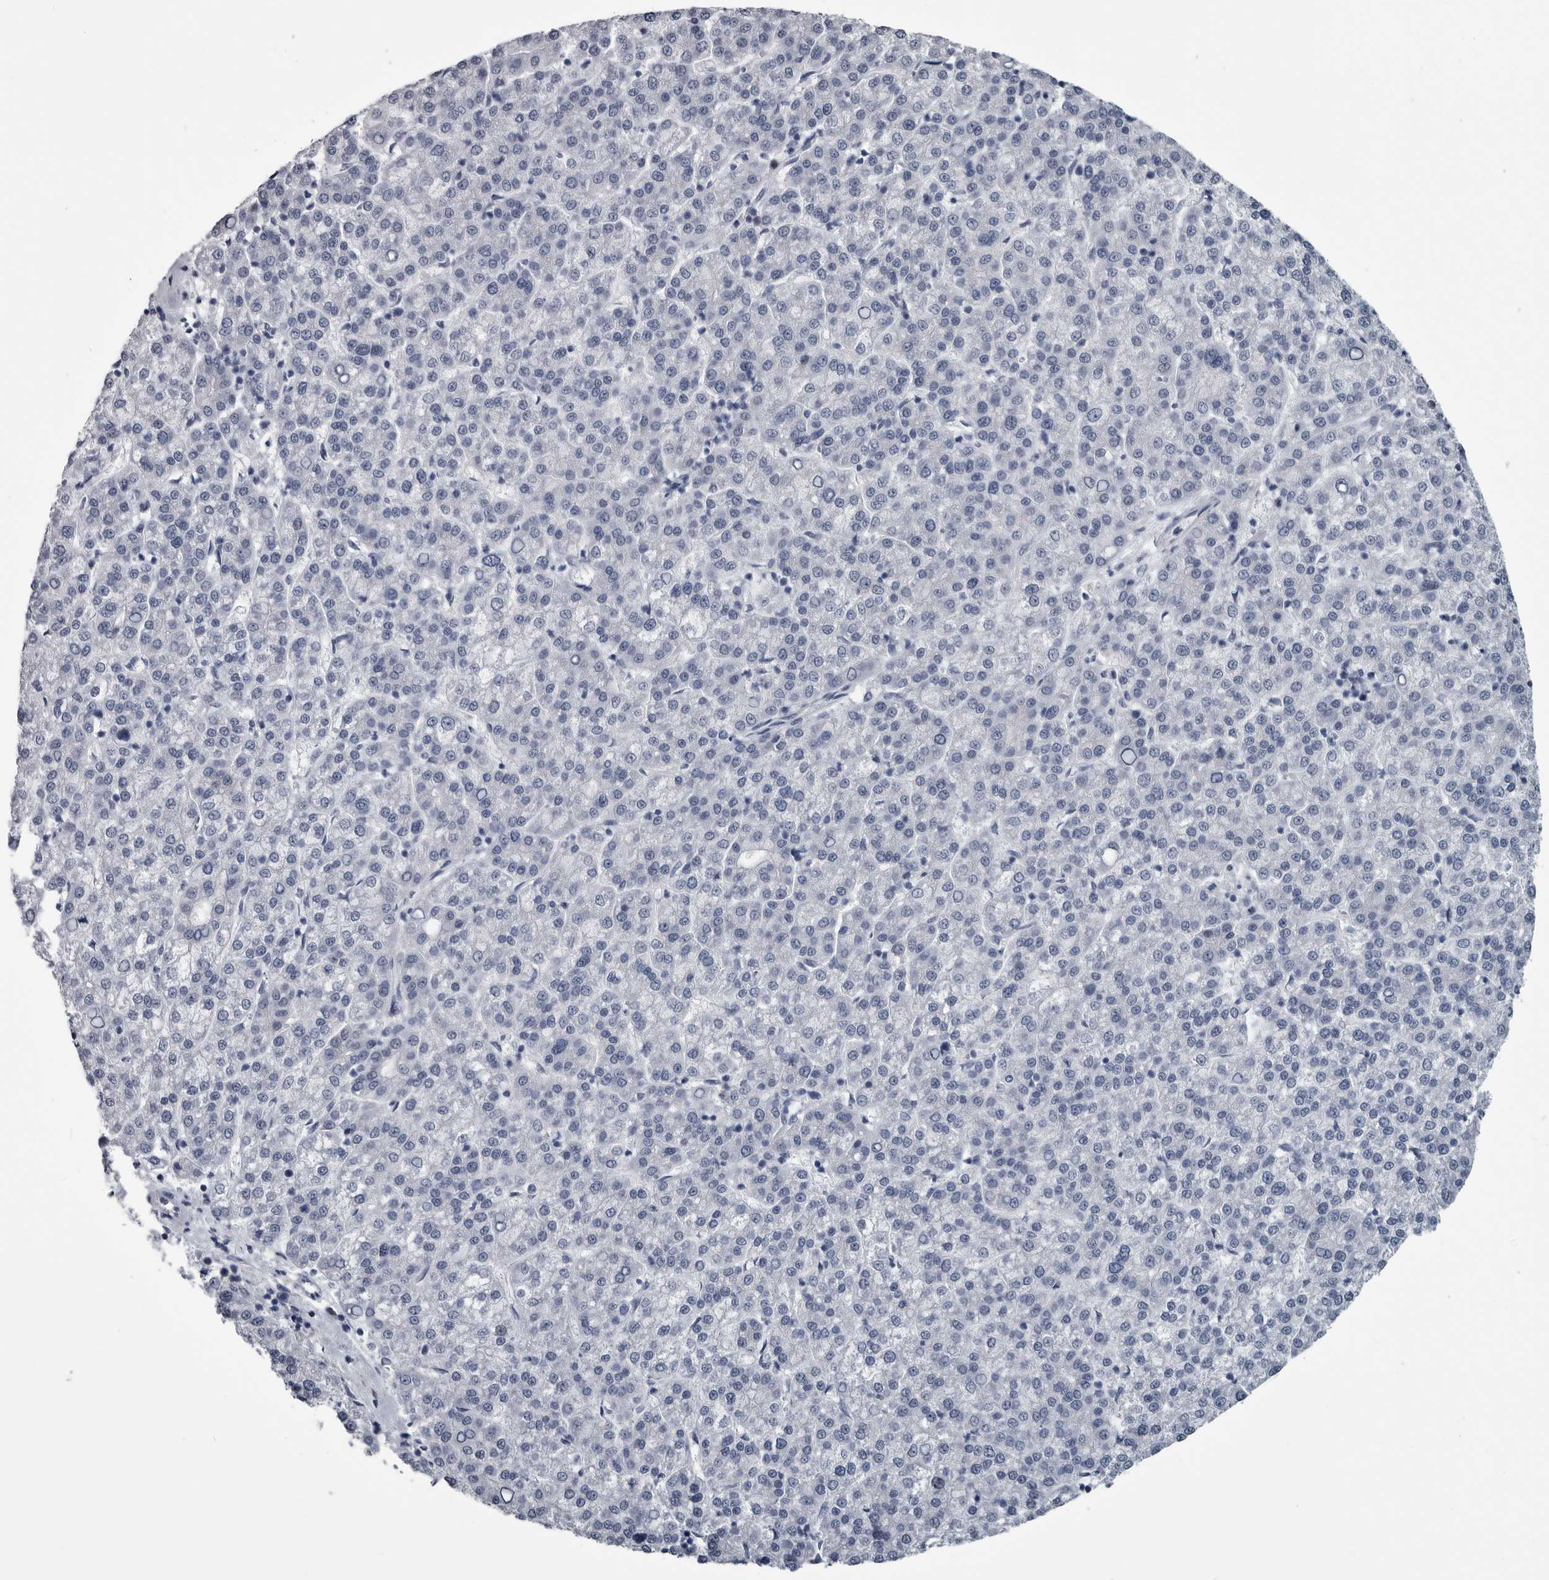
{"staining": {"intensity": "negative", "quantity": "none", "location": "none"}, "tissue": "liver cancer", "cell_type": "Tumor cells", "image_type": "cancer", "snomed": [{"axis": "morphology", "description": "Carcinoma, Hepatocellular, NOS"}, {"axis": "topography", "description": "Liver"}], "caption": "This micrograph is of liver cancer (hepatocellular carcinoma) stained with immunohistochemistry (IHC) to label a protein in brown with the nuclei are counter-stained blue. There is no positivity in tumor cells.", "gene": "MYOC", "patient": {"sex": "female", "age": 58}}